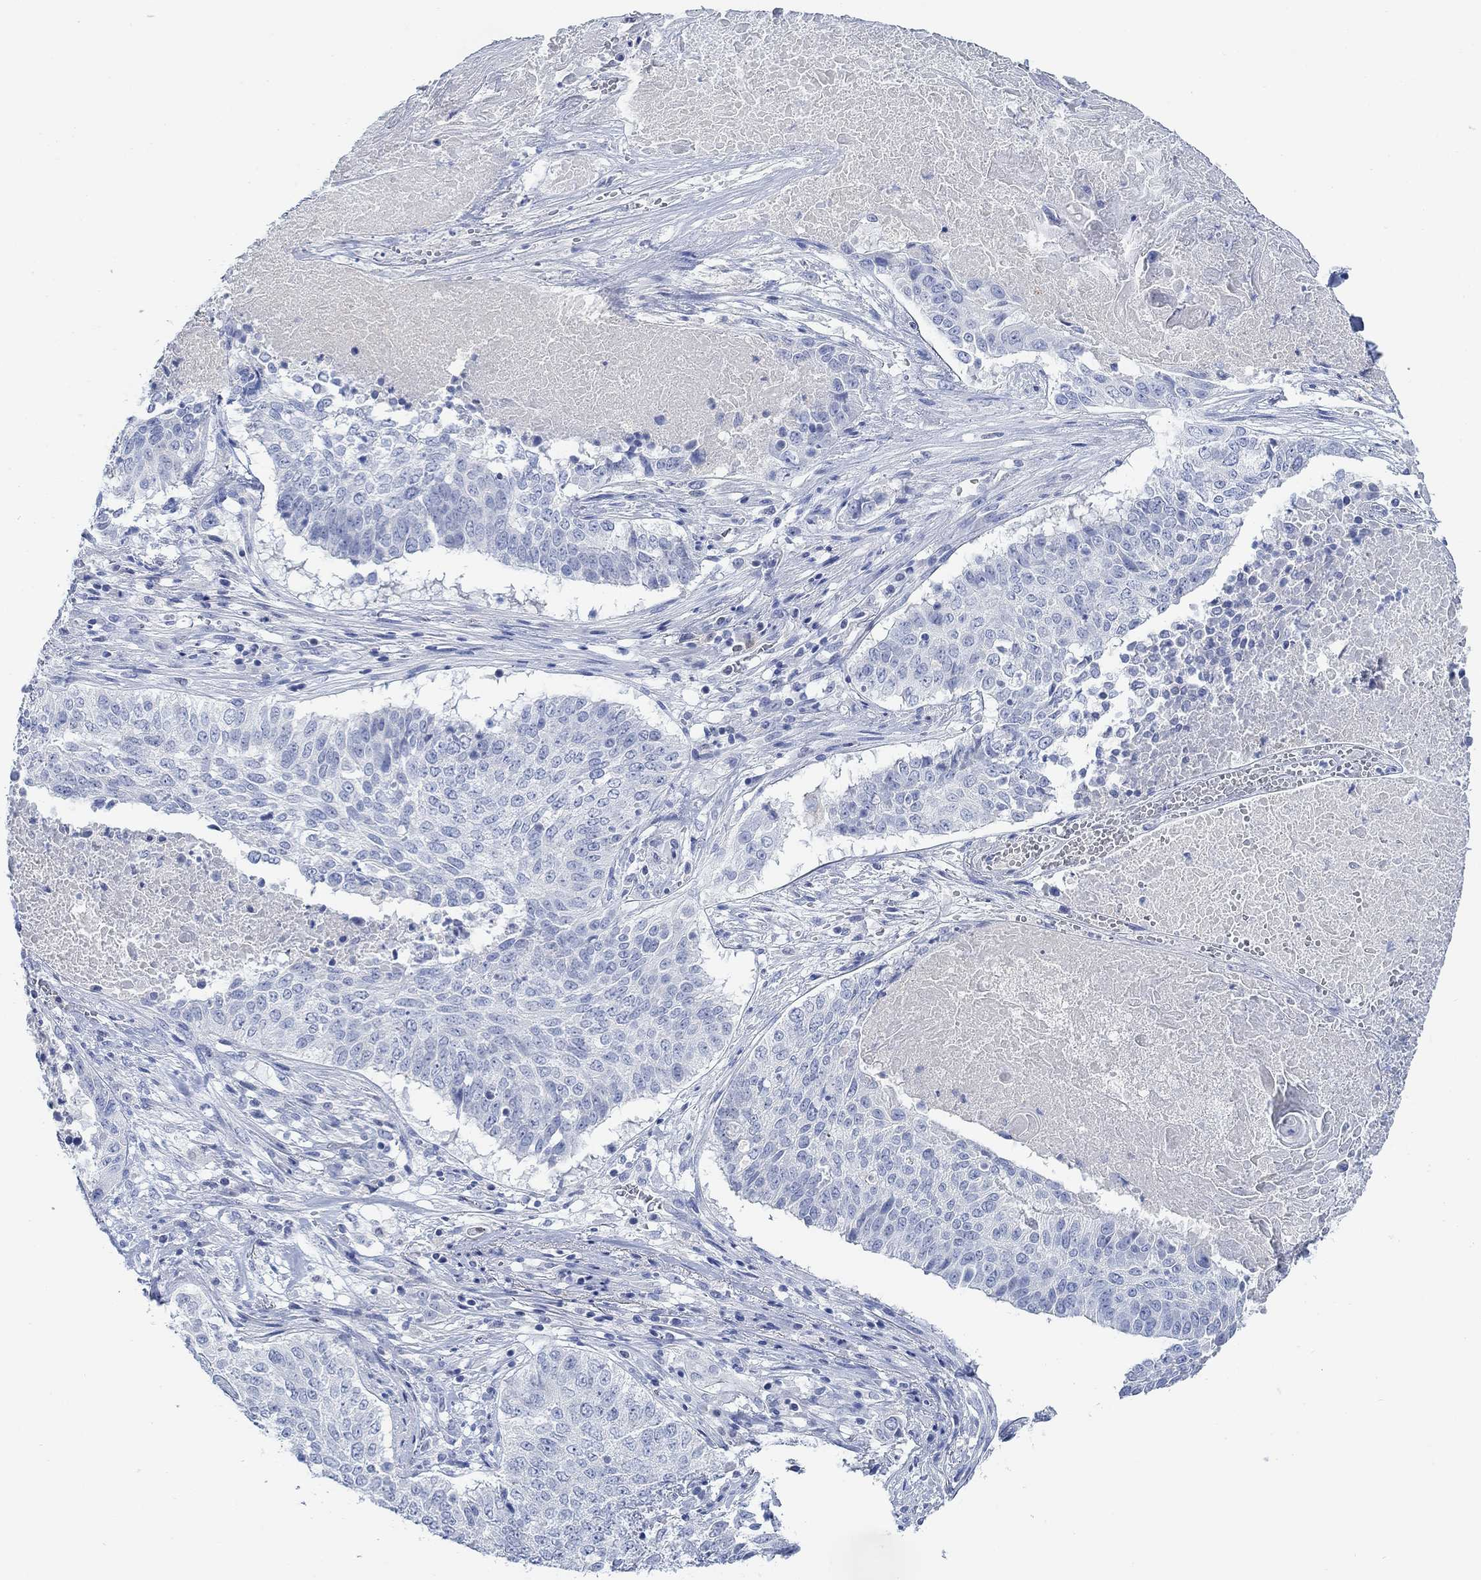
{"staining": {"intensity": "negative", "quantity": "none", "location": "none"}, "tissue": "lung cancer", "cell_type": "Tumor cells", "image_type": "cancer", "snomed": [{"axis": "morphology", "description": "Squamous cell carcinoma, NOS"}, {"axis": "topography", "description": "Lung"}], "caption": "A high-resolution histopathology image shows immunohistochemistry (IHC) staining of squamous cell carcinoma (lung), which demonstrates no significant expression in tumor cells. (DAB immunohistochemistry, high magnification).", "gene": "PPP1R17", "patient": {"sex": "male", "age": 64}}